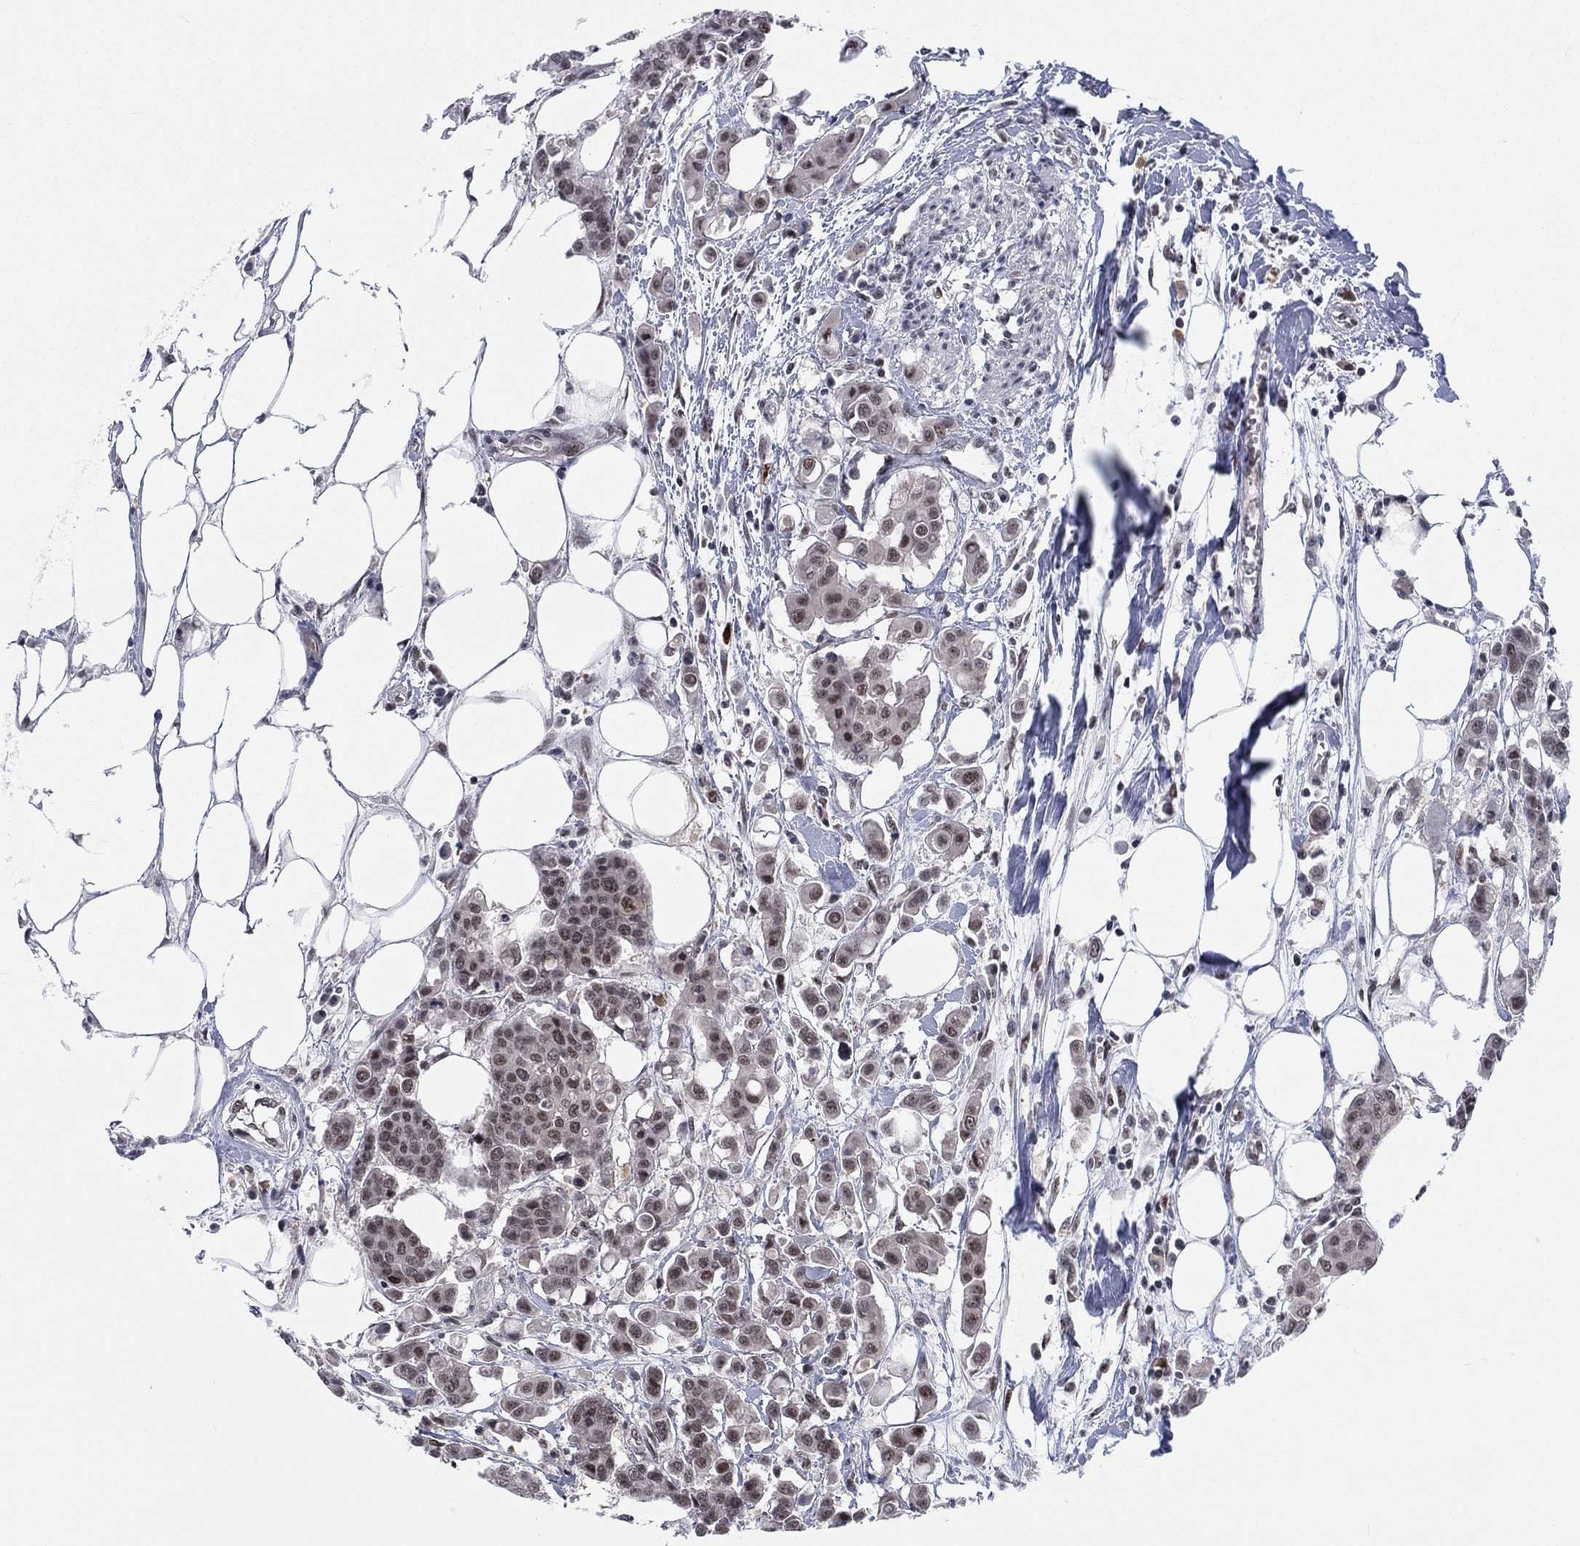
{"staining": {"intensity": "moderate", "quantity": "<25%", "location": "nuclear"}, "tissue": "carcinoid", "cell_type": "Tumor cells", "image_type": "cancer", "snomed": [{"axis": "morphology", "description": "Carcinoid, malignant, NOS"}, {"axis": "topography", "description": "Colon"}], "caption": "Protein positivity by immunohistochemistry (IHC) reveals moderate nuclear positivity in approximately <25% of tumor cells in carcinoid (malignant).", "gene": "FYTTD1", "patient": {"sex": "male", "age": 81}}